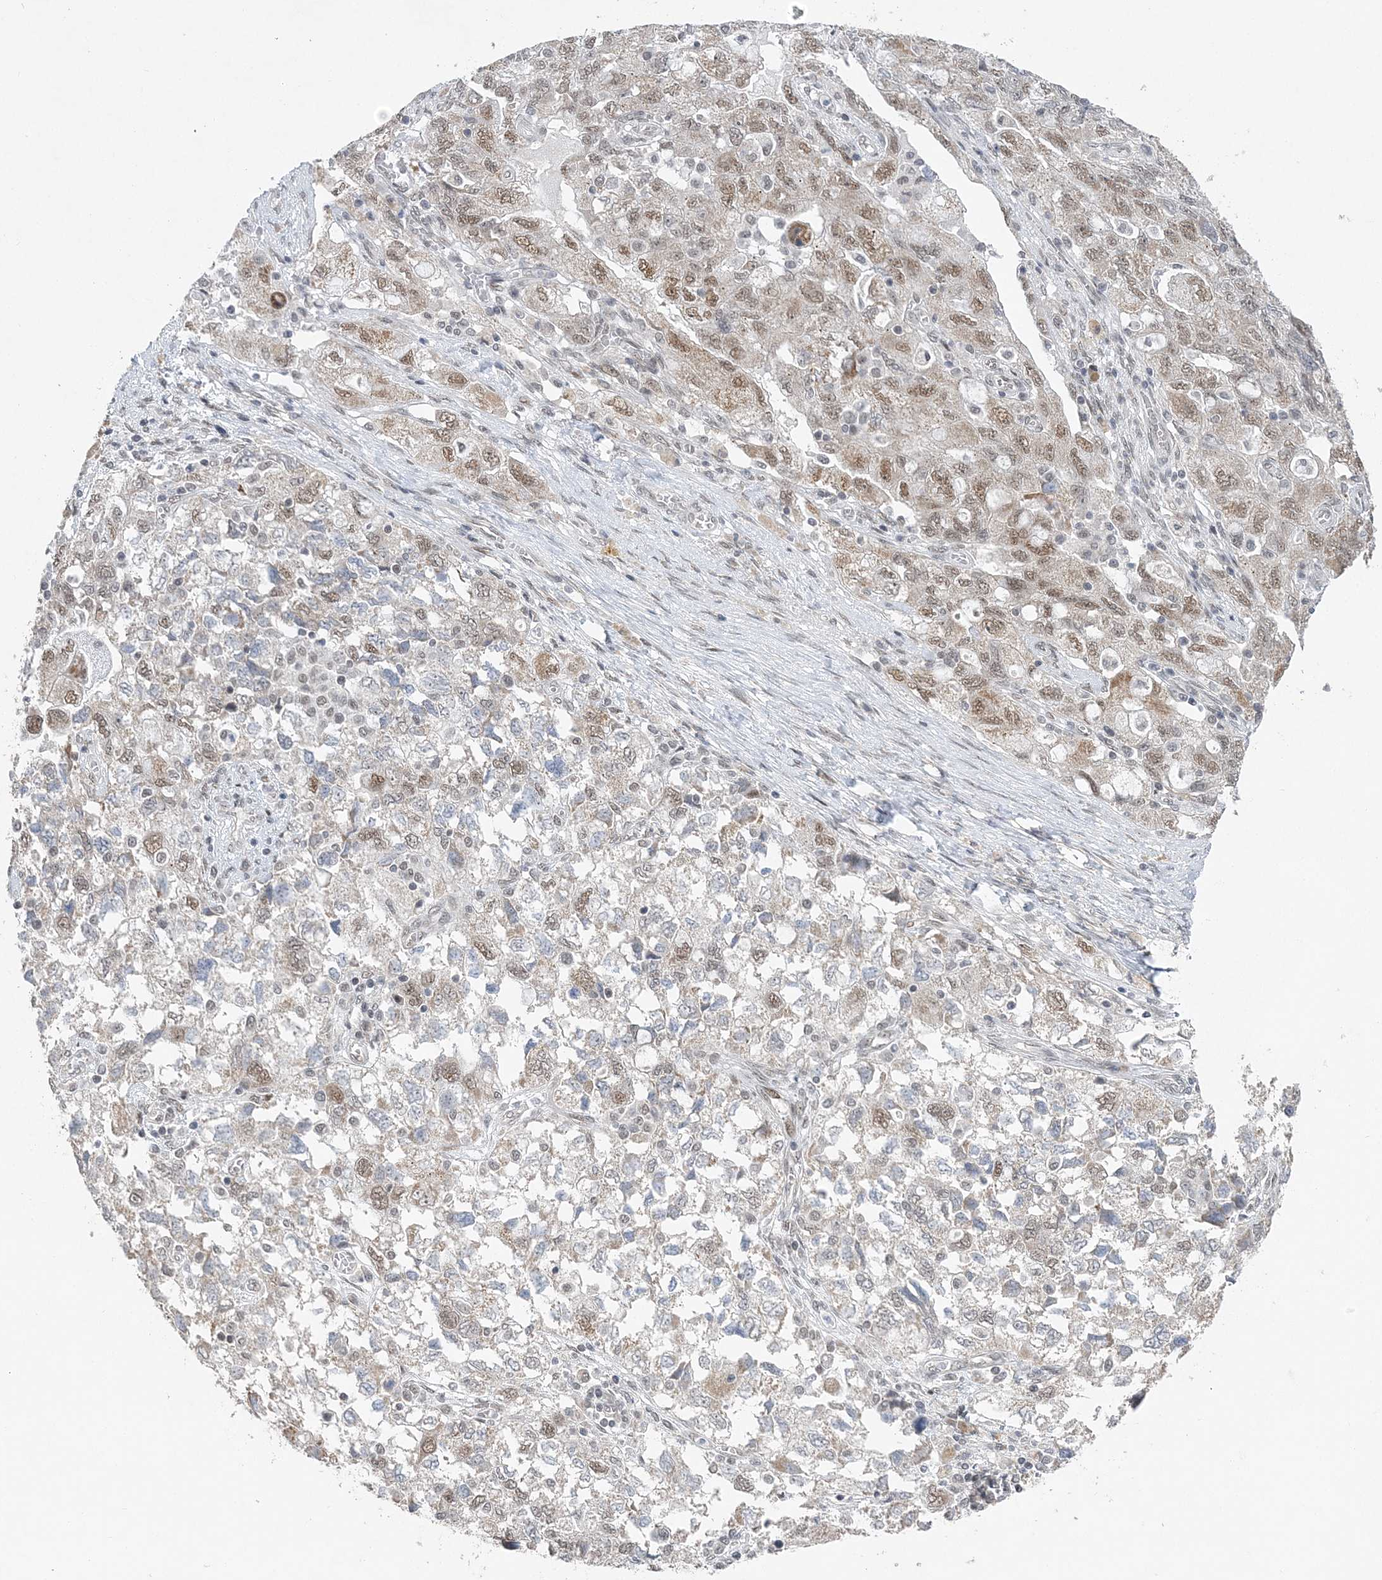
{"staining": {"intensity": "moderate", "quantity": "<25%", "location": "nuclear"}, "tissue": "ovarian cancer", "cell_type": "Tumor cells", "image_type": "cancer", "snomed": [{"axis": "morphology", "description": "Carcinoma, NOS"}, {"axis": "morphology", "description": "Cystadenocarcinoma, serous, NOS"}, {"axis": "topography", "description": "Ovary"}], "caption": "High-power microscopy captured an immunohistochemistry (IHC) image of ovarian cancer, revealing moderate nuclear positivity in about <25% of tumor cells.", "gene": "WAC", "patient": {"sex": "female", "age": 69}}